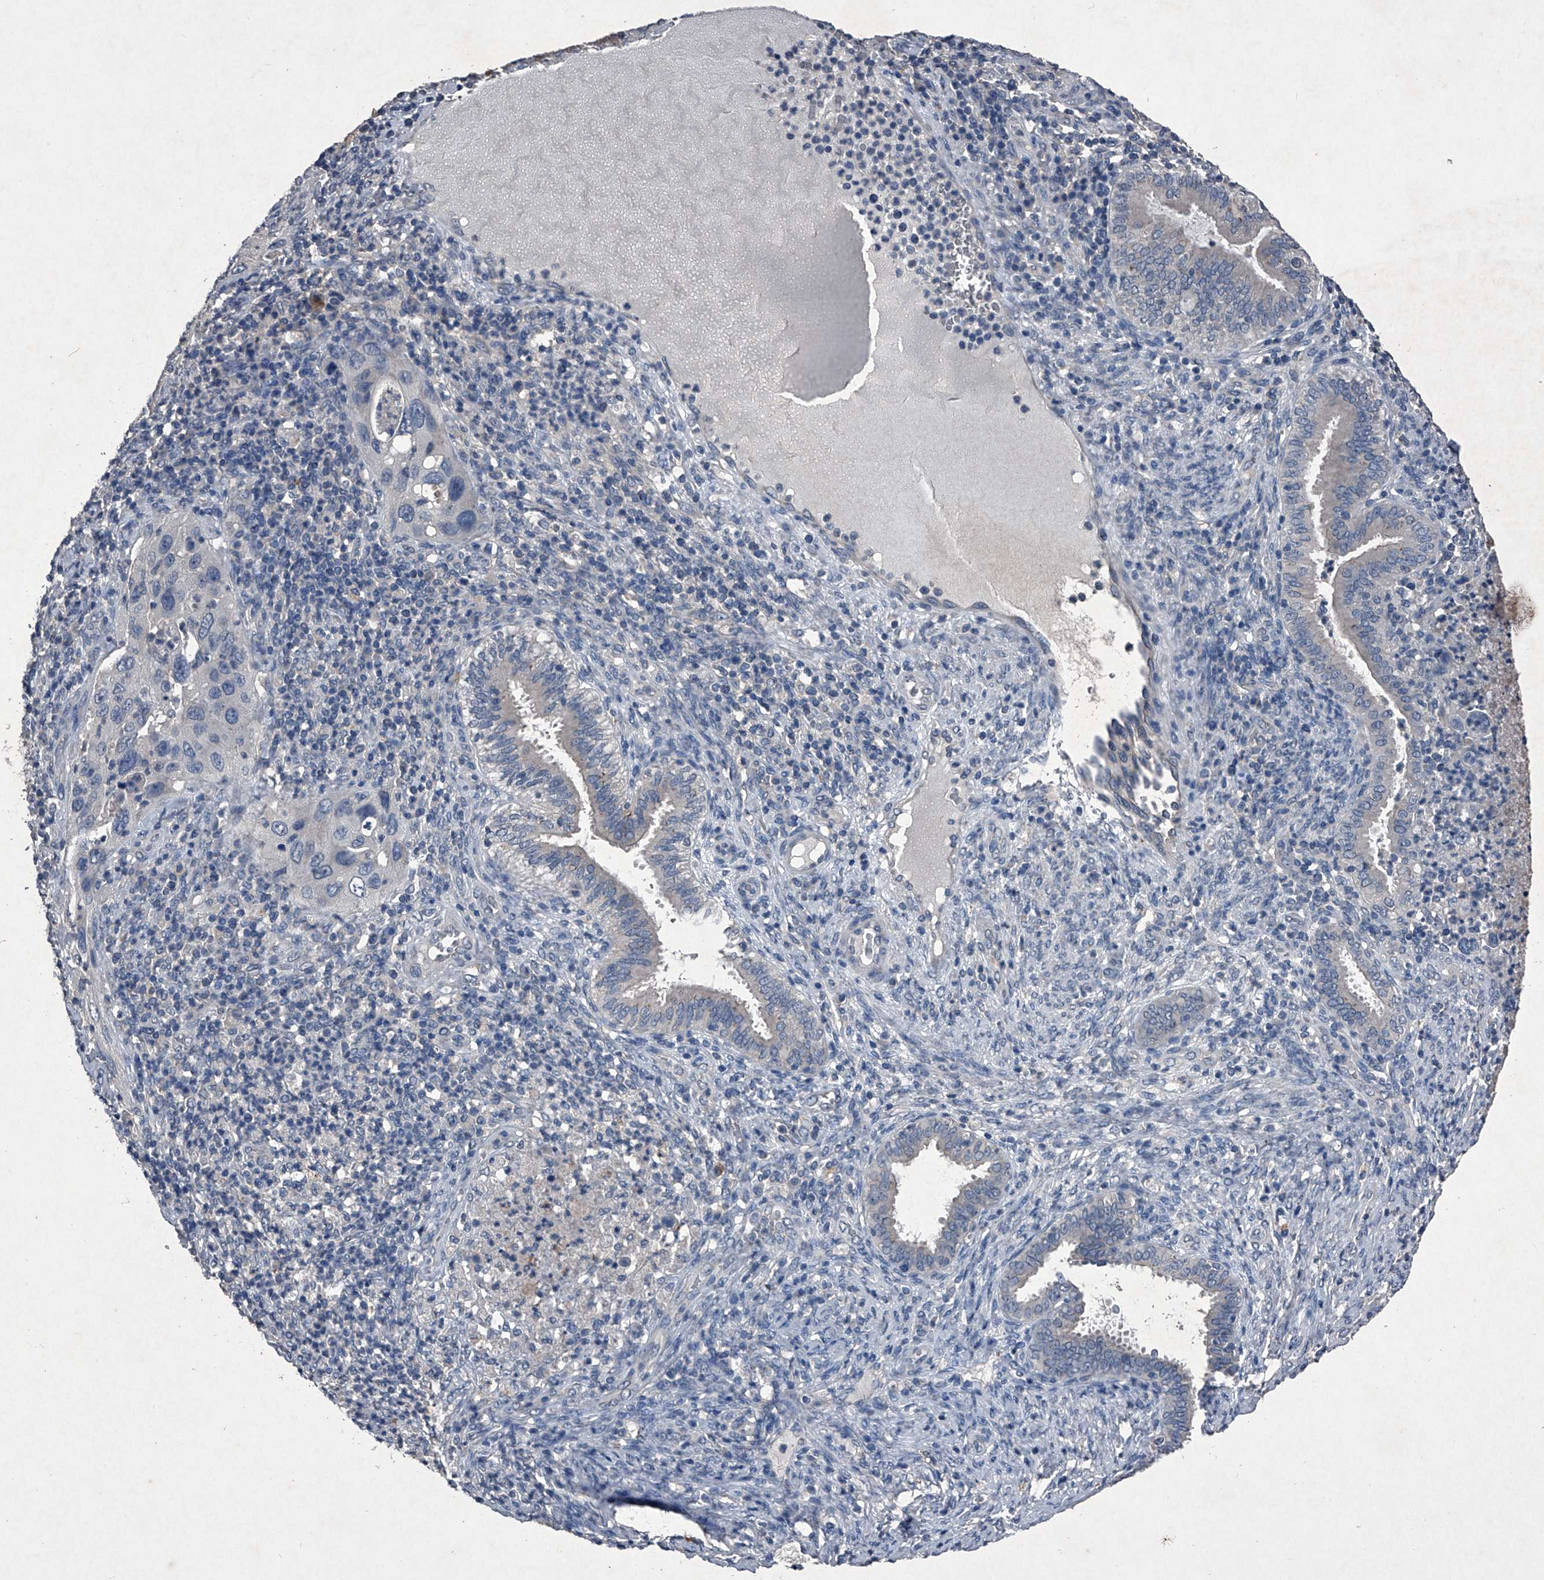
{"staining": {"intensity": "negative", "quantity": "none", "location": "none"}, "tissue": "cervical cancer", "cell_type": "Tumor cells", "image_type": "cancer", "snomed": [{"axis": "morphology", "description": "Squamous cell carcinoma, NOS"}, {"axis": "topography", "description": "Cervix"}], "caption": "High magnification brightfield microscopy of cervical cancer (squamous cell carcinoma) stained with DAB (brown) and counterstained with hematoxylin (blue): tumor cells show no significant positivity.", "gene": "MAPKAP1", "patient": {"sex": "female", "age": 38}}